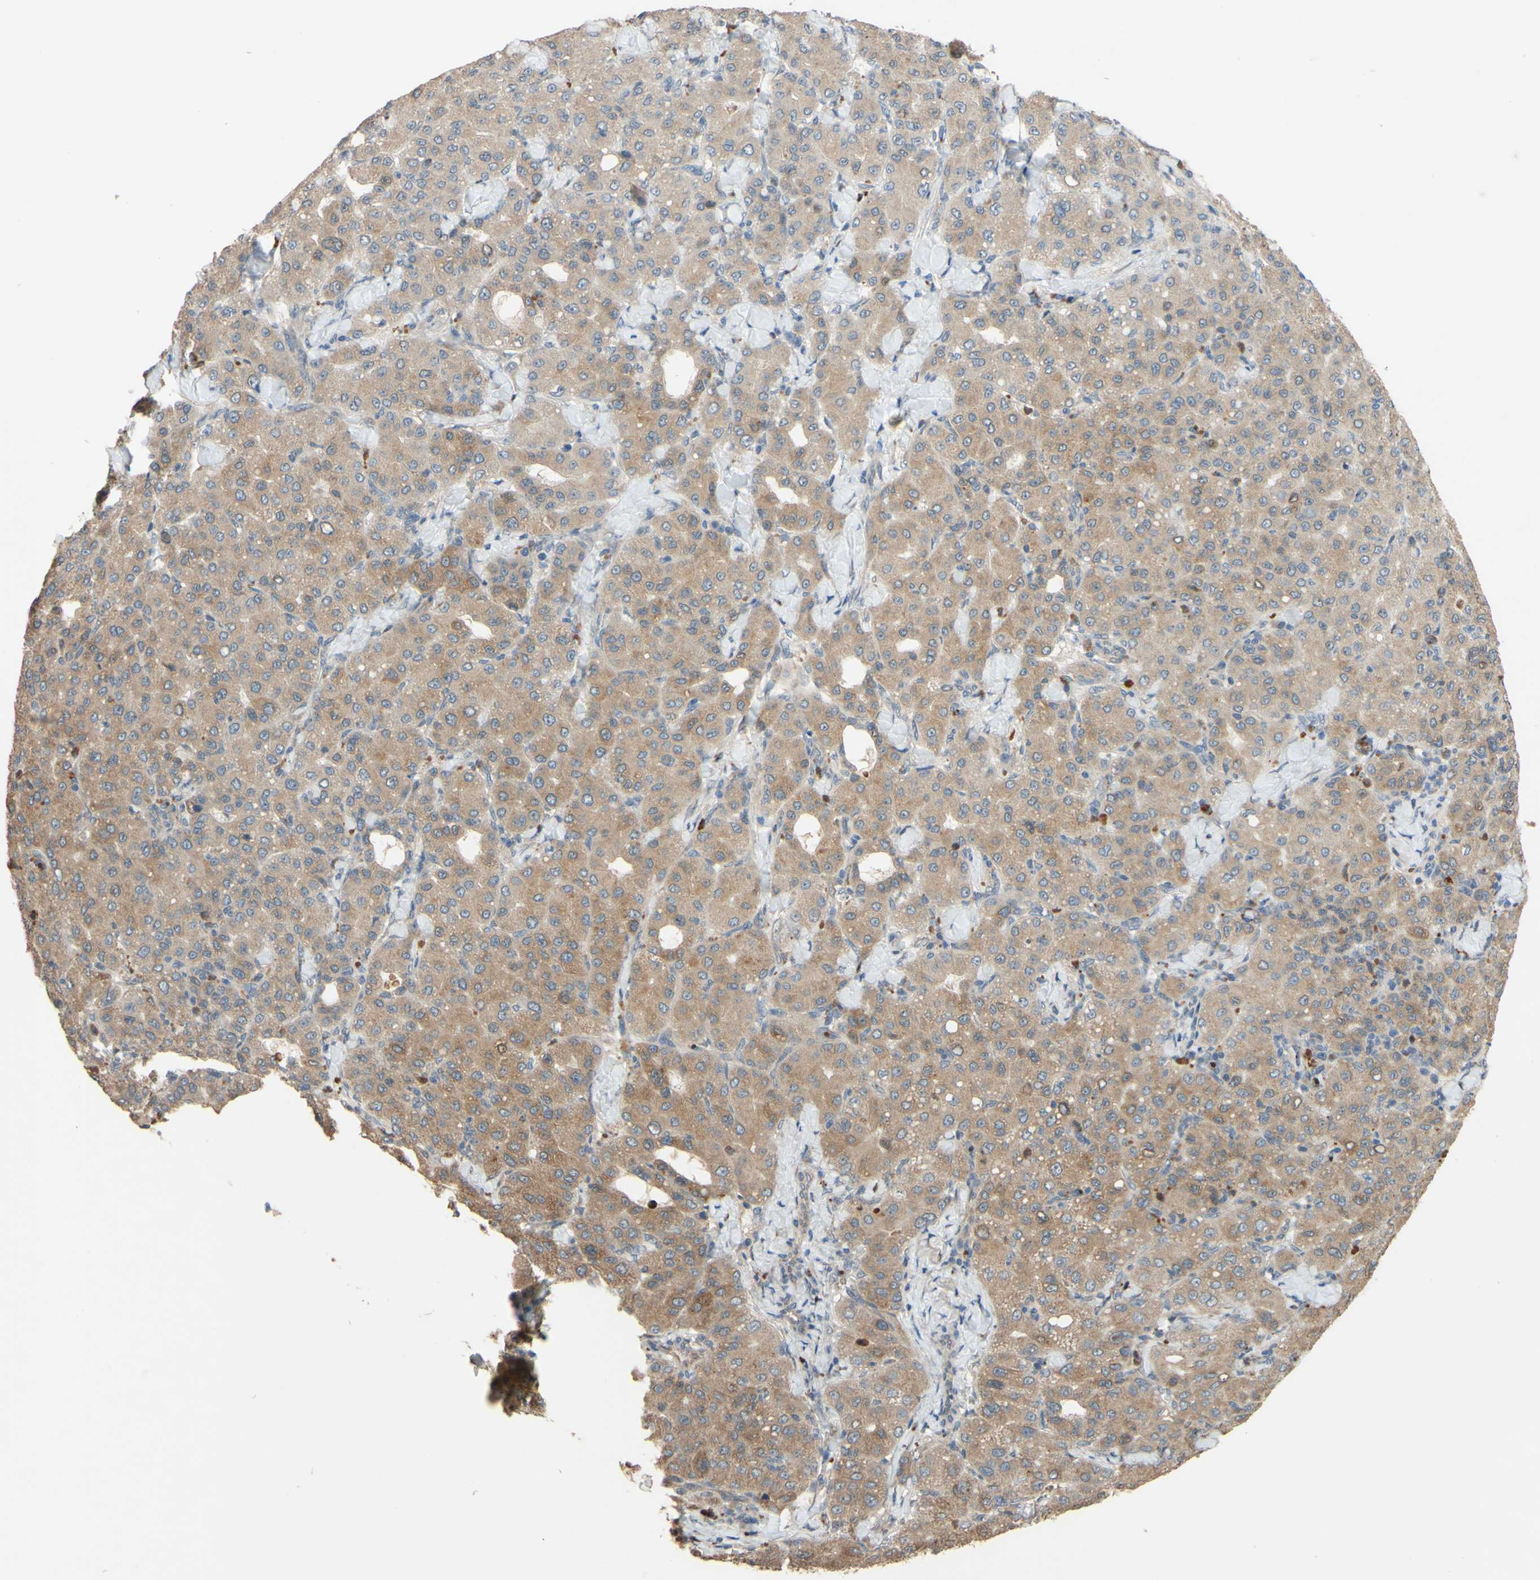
{"staining": {"intensity": "moderate", "quantity": ">75%", "location": "cytoplasmic/membranous"}, "tissue": "liver cancer", "cell_type": "Tumor cells", "image_type": "cancer", "snomed": [{"axis": "morphology", "description": "Carcinoma, Hepatocellular, NOS"}, {"axis": "topography", "description": "Liver"}], "caption": "Immunohistochemistry (IHC) image of liver cancer stained for a protein (brown), which demonstrates medium levels of moderate cytoplasmic/membranous positivity in about >75% of tumor cells.", "gene": "SMIM19", "patient": {"sex": "male", "age": 65}}